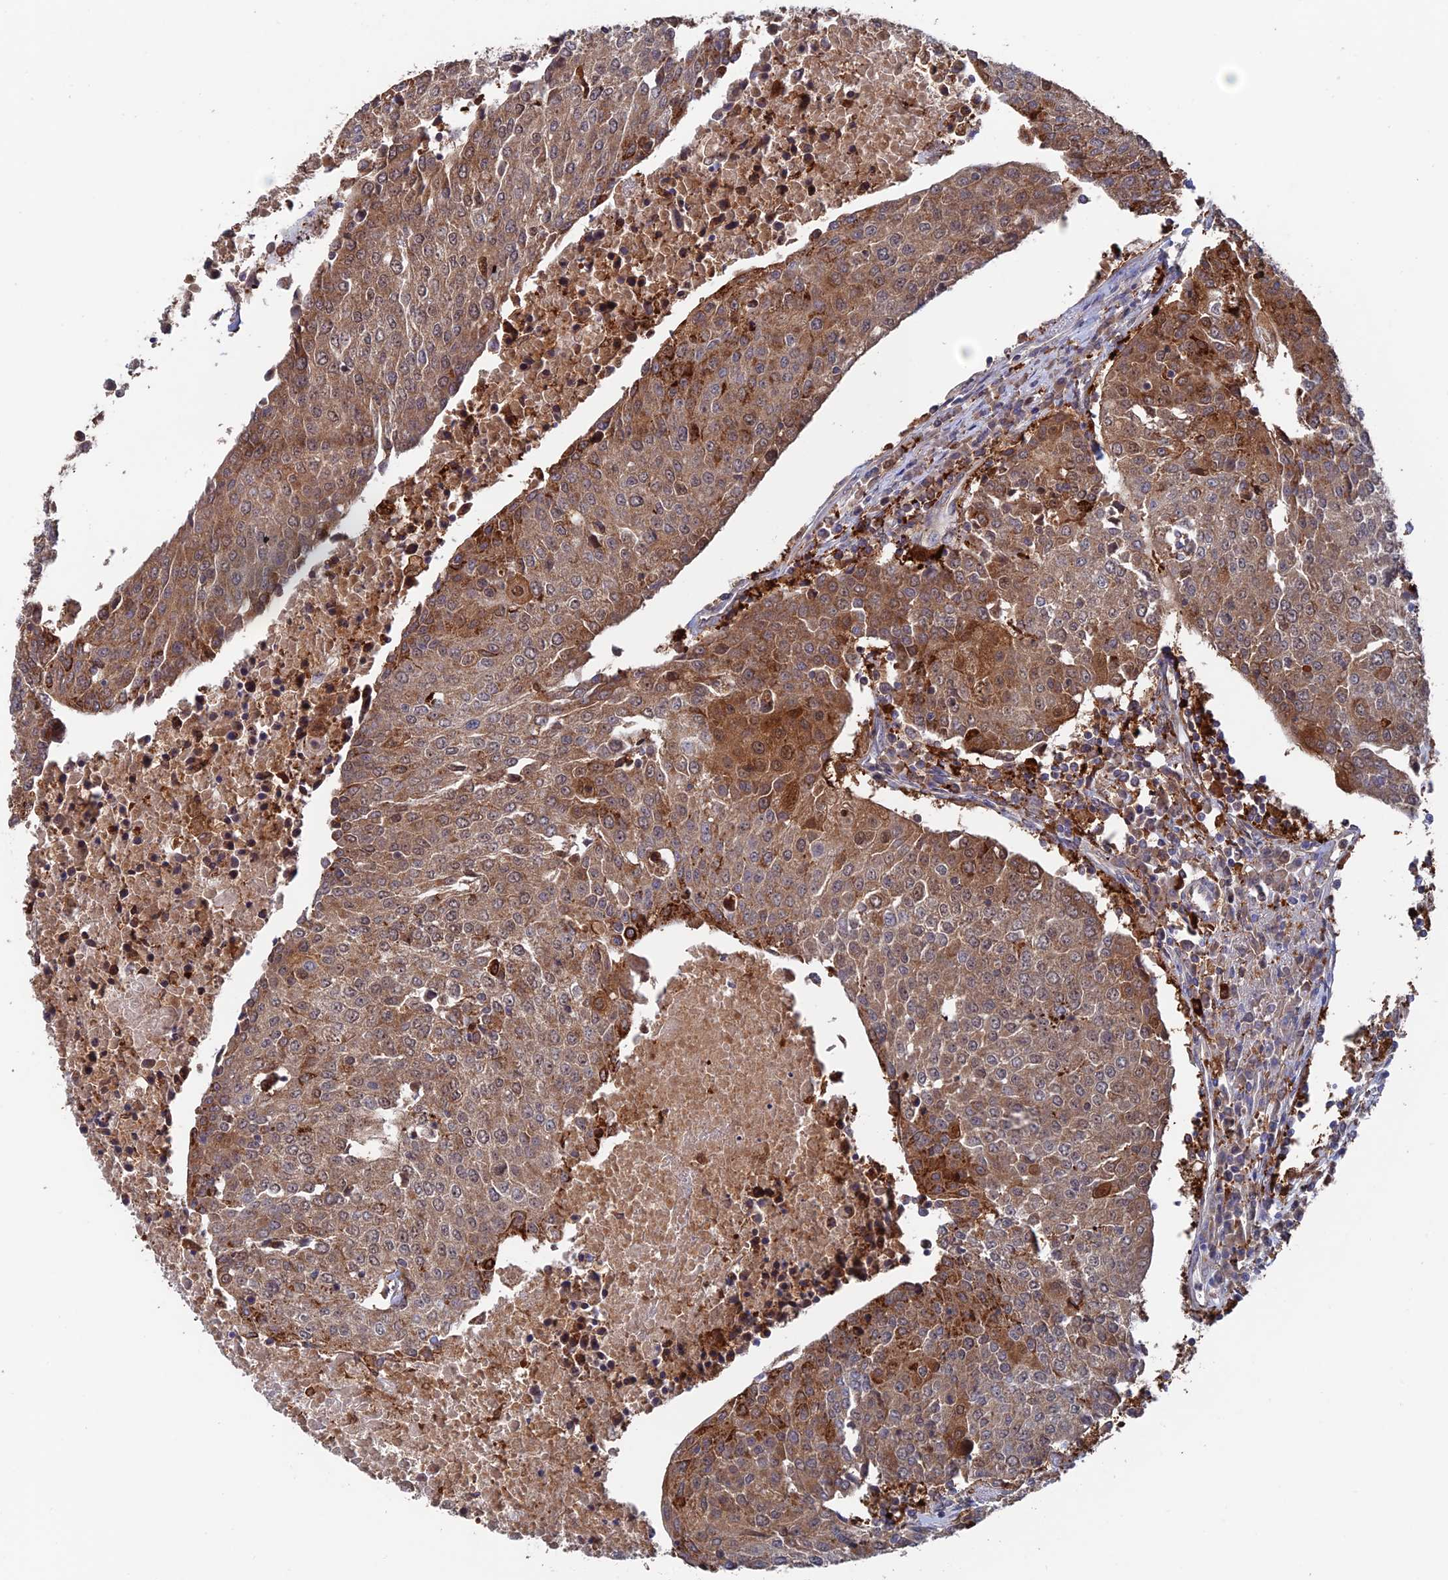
{"staining": {"intensity": "moderate", "quantity": ">75%", "location": "cytoplasmic/membranous"}, "tissue": "urothelial cancer", "cell_type": "Tumor cells", "image_type": "cancer", "snomed": [{"axis": "morphology", "description": "Urothelial carcinoma, High grade"}, {"axis": "topography", "description": "Urinary bladder"}], "caption": "Immunohistochemical staining of human high-grade urothelial carcinoma exhibits medium levels of moderate cytoplasmic/membranous protein positivity in about >75% of tumor cells. Ihc stains the protein in brown and the nuclei are stained blue.", "gene": "DTYMK", "patient": {"sex": "female", "age": 85}}